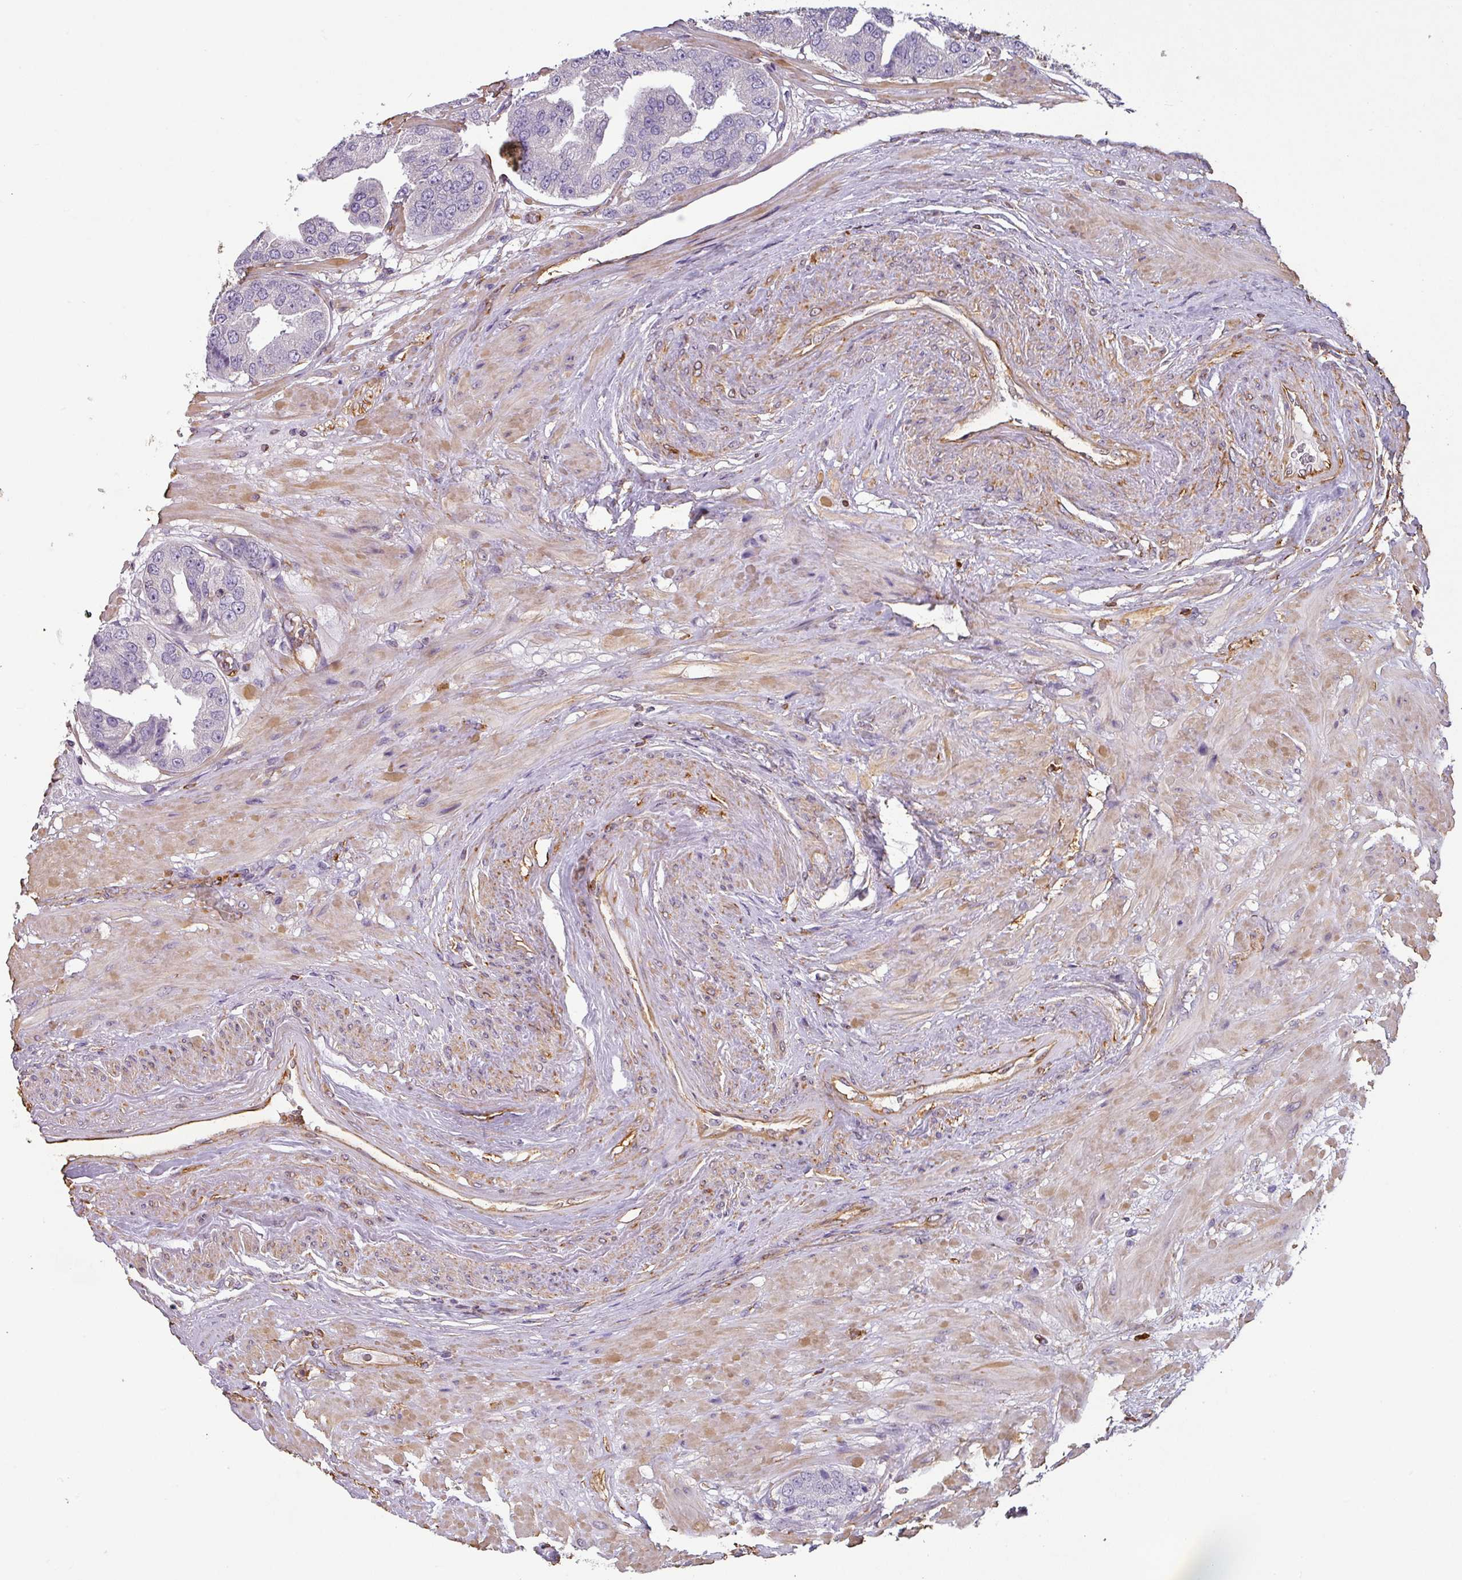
{"staining": {"intensity": "negative", "quantity": "none", "location": "none"}, "tissue": "prostate cancer", "cell_type": "Tumor cells", "image_type": "cancer", "snomed": [{"axis": "morphology", "description": "Adenocarcinoma, High grade"}, {"axis": "topography", "description": "Prostate"}], "caption": "IHC of prostate cancer shows no expression in tumor cells. Nuclei are stained in blue.", "gene": "ZNF280C", "patient": {"sex": "male", "age": 63}}